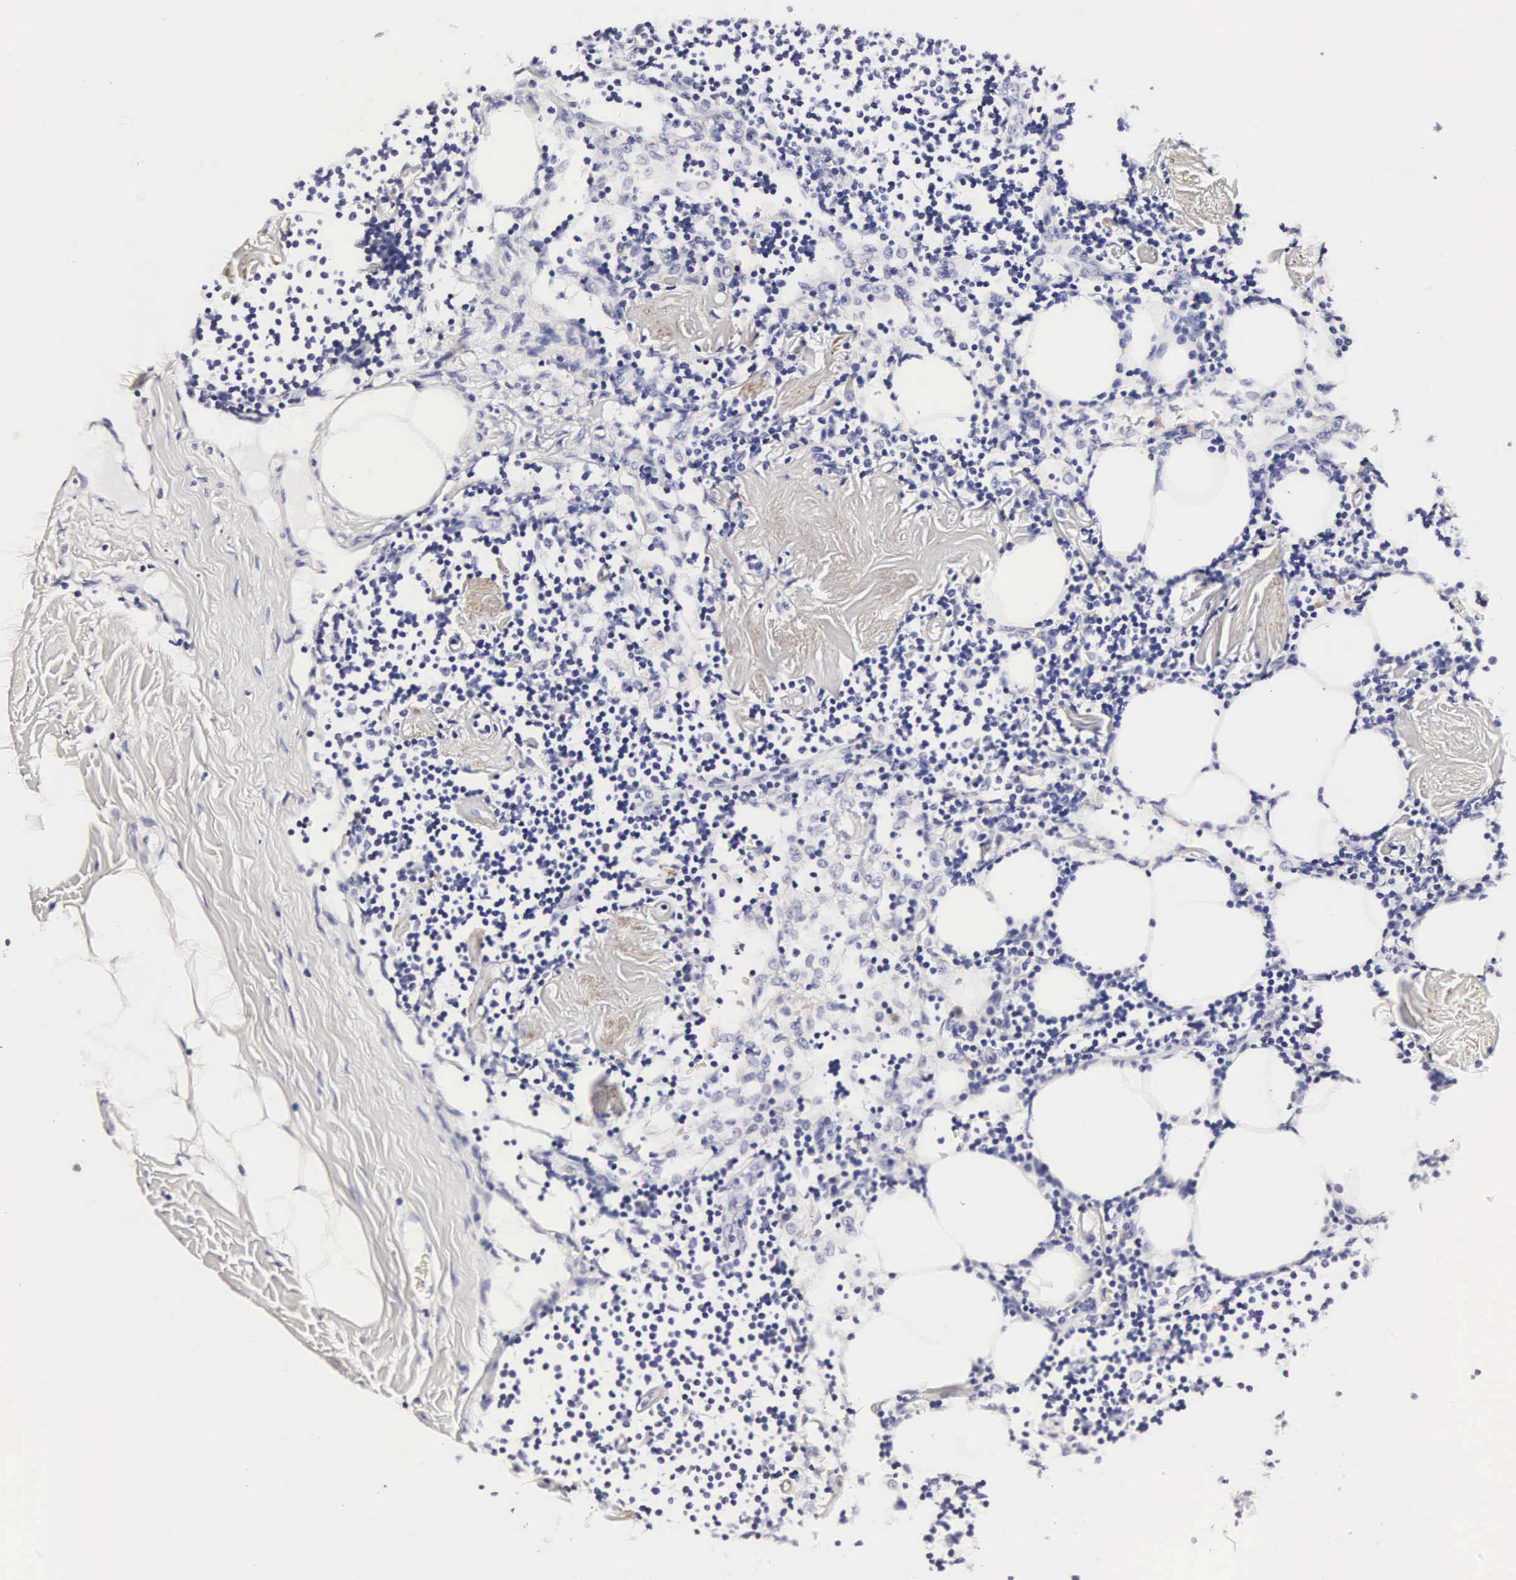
{"staining": {"intensity": "negative", "quantity": "none", "location": "none"}, "tissue": "lymph node", "cell_type": "Germinal center cells", "image_type": "normal", "snomed": [{"axis": "morphology", "description": "Normal tissue, NOS"}, {"axis": "topography", "description": "Lymph node"}], "caption": "DAB immunohistochemical staining of benign lymph node demonstrates no significant staining in germinal center cells. Nuclei are stained in blue.", "gene": "RNASE6", "patient": {"sex": "male", "age": 67}}